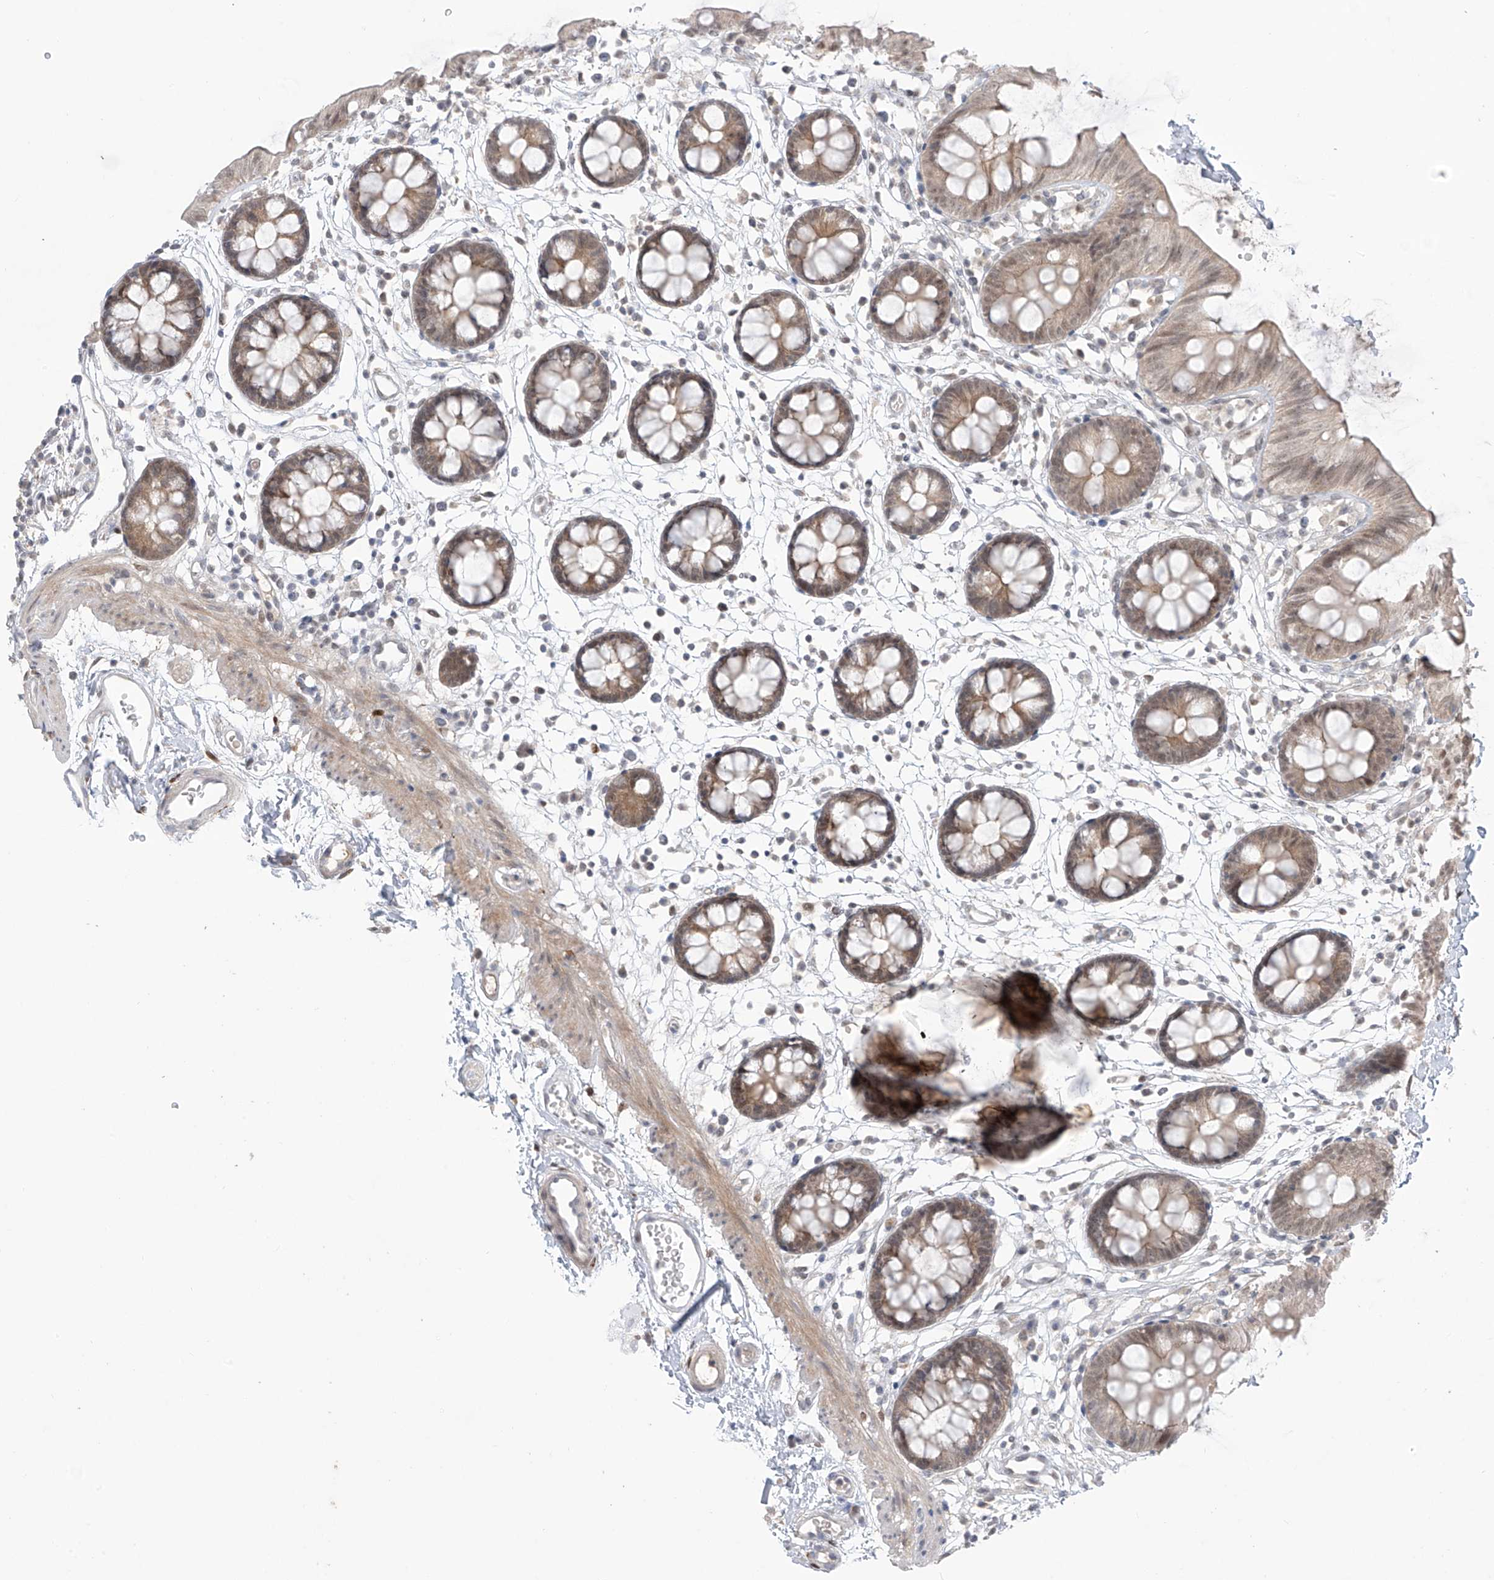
{"staining": {"intensity": "negative", "quantity": "none", "location": "none"}, "tissue": "colon", "cell_type": "Endothelial cells", "image_type": "normal", "snomed": [{"axis": "morphology", "description": "Normal tissue, NOS"}, {"axis": "topography", "description": "Colon"}], "caption": "Endothelial cells are negative for brown protein staining in normal colon. Nuclei are stained in blue.", "gene": "OGT", "patient": {"sex": "male", "age": 56}}